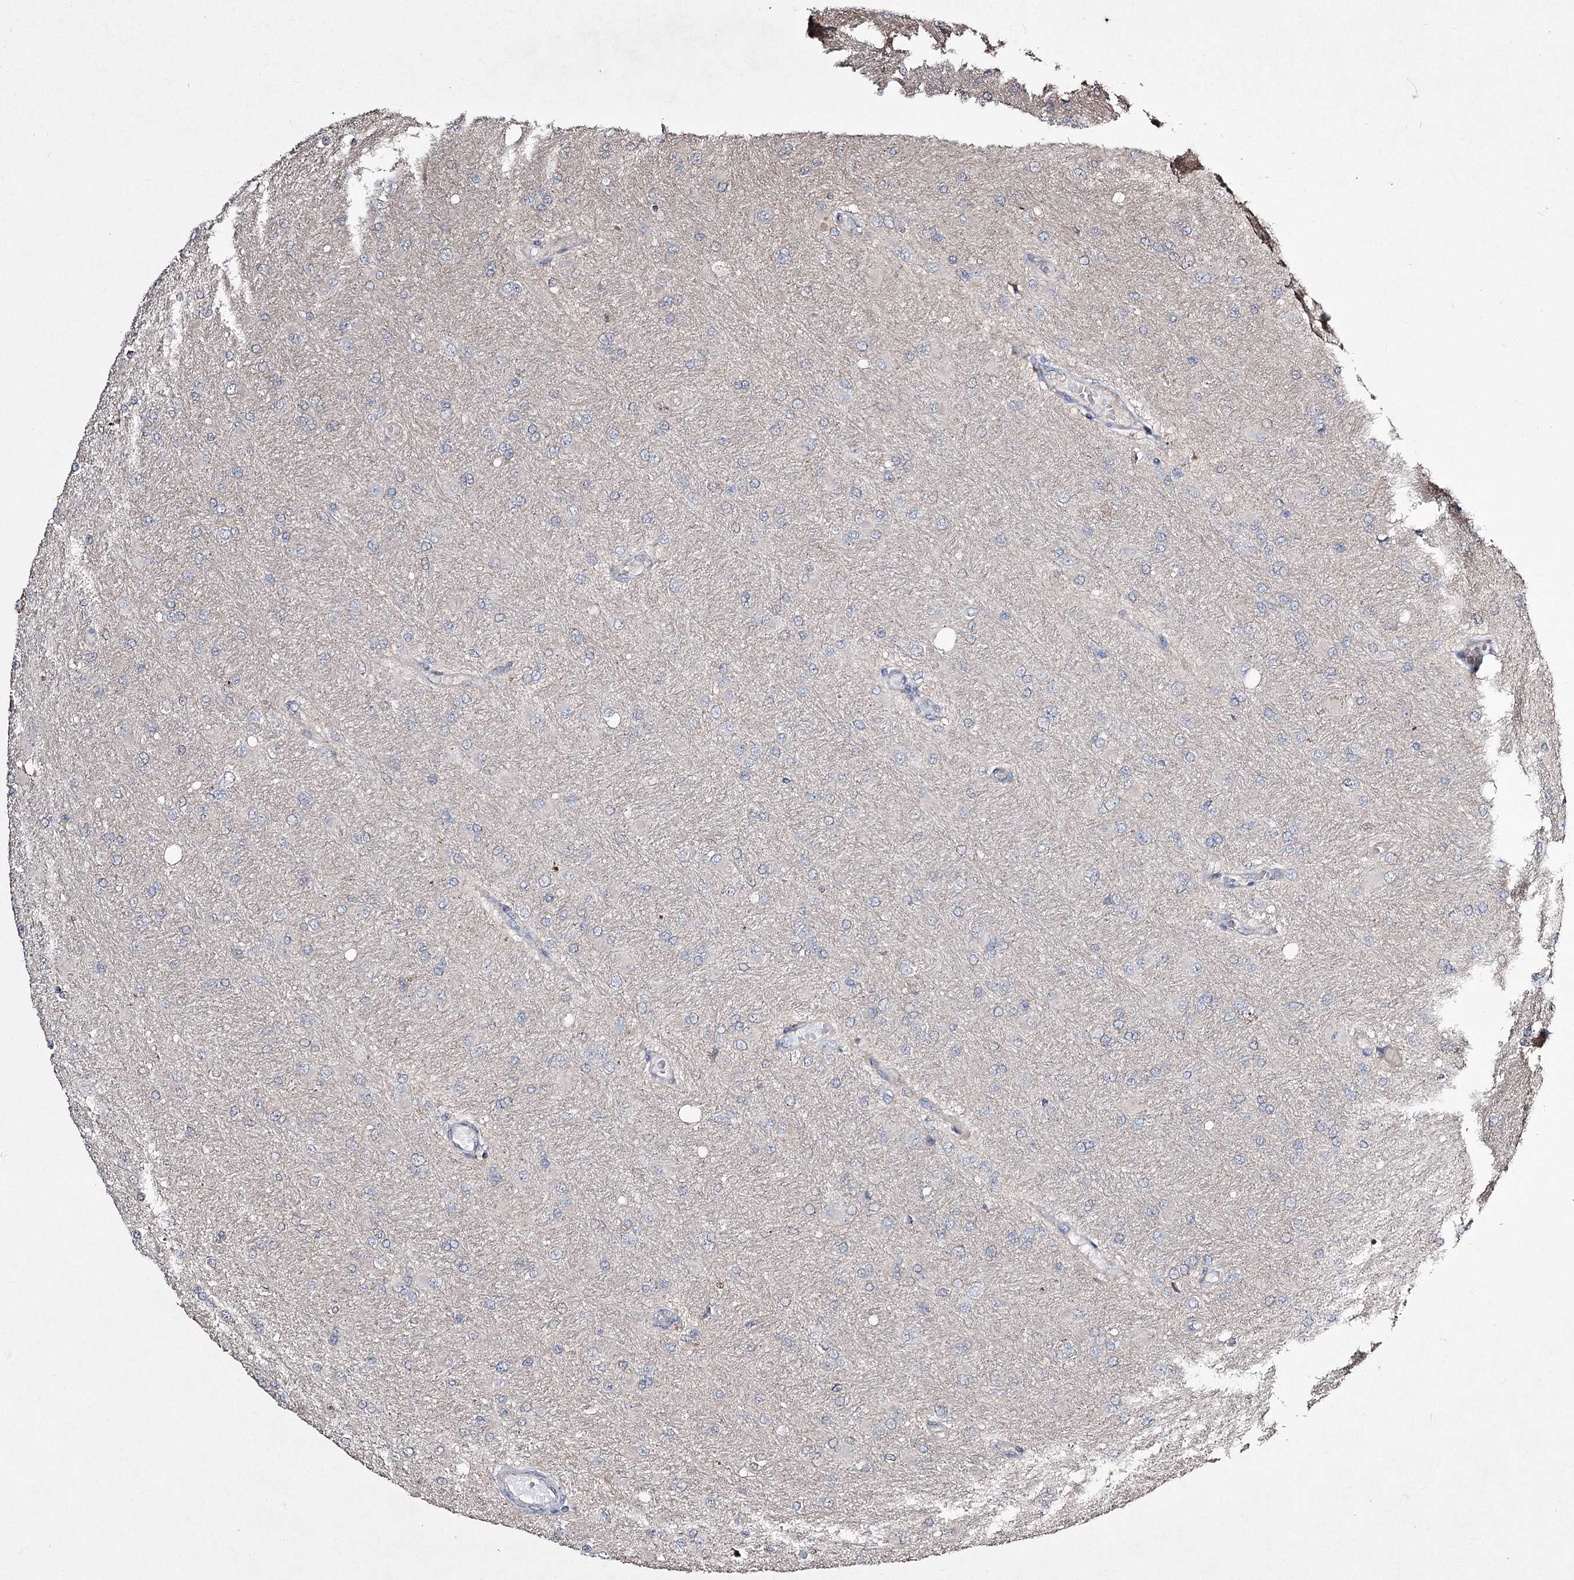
{"staining": {"intensity": "negative", "quantity": "none", "location": "none"}, "tissue": "glioma", "cell_type": "Tumor cells", "image_type": "cancer", "snomed": [{"axis": "morphology", "description": "Glioma, malignant, High grade"}, {"axis": "topography", "description": "Cerebral cortex"}], "caption": "Tumor cells show no significant protein staining in malignant glioma (high-grade).", "gene": "CPNE8", "patient": {"sex": "female", "age": 36}}